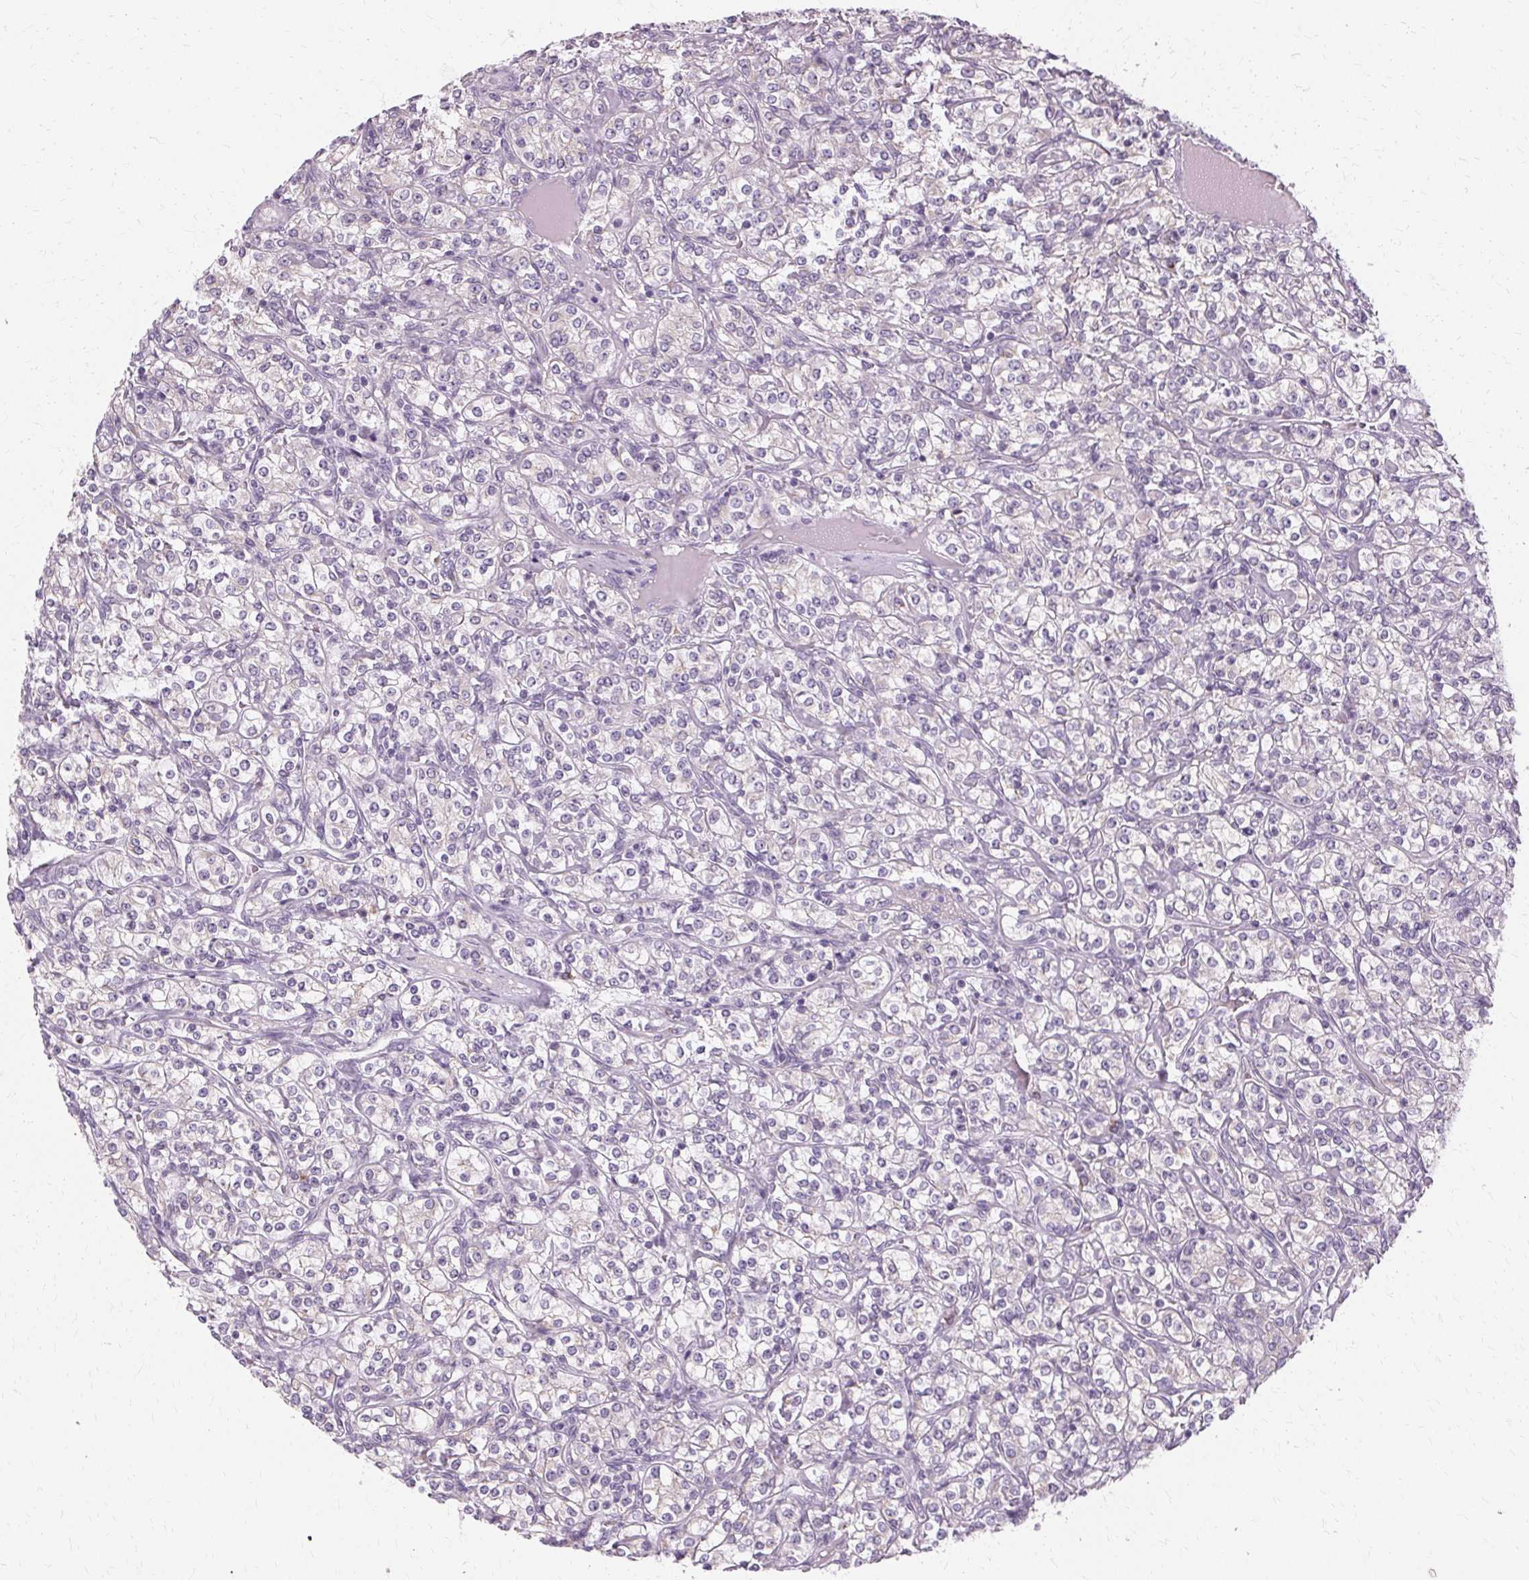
{"staining": {"intensity": "negative", "quantity": "none", "location": "none"}, "tissue": "renal cancer", "cell_type": "Tumor cells", "image_type": "cancer", "snomed": [{"axis": "morphology", "description": "Adenocarcinoma, NOS"}, {"axis": "topography", "description": "Kidney"}], "caption": "Image shows no significant protein staining in tumor cells of renal adenocarcinoma.", "gene": "FCRL3", "patient": {"sex": "male", "age": 77}}